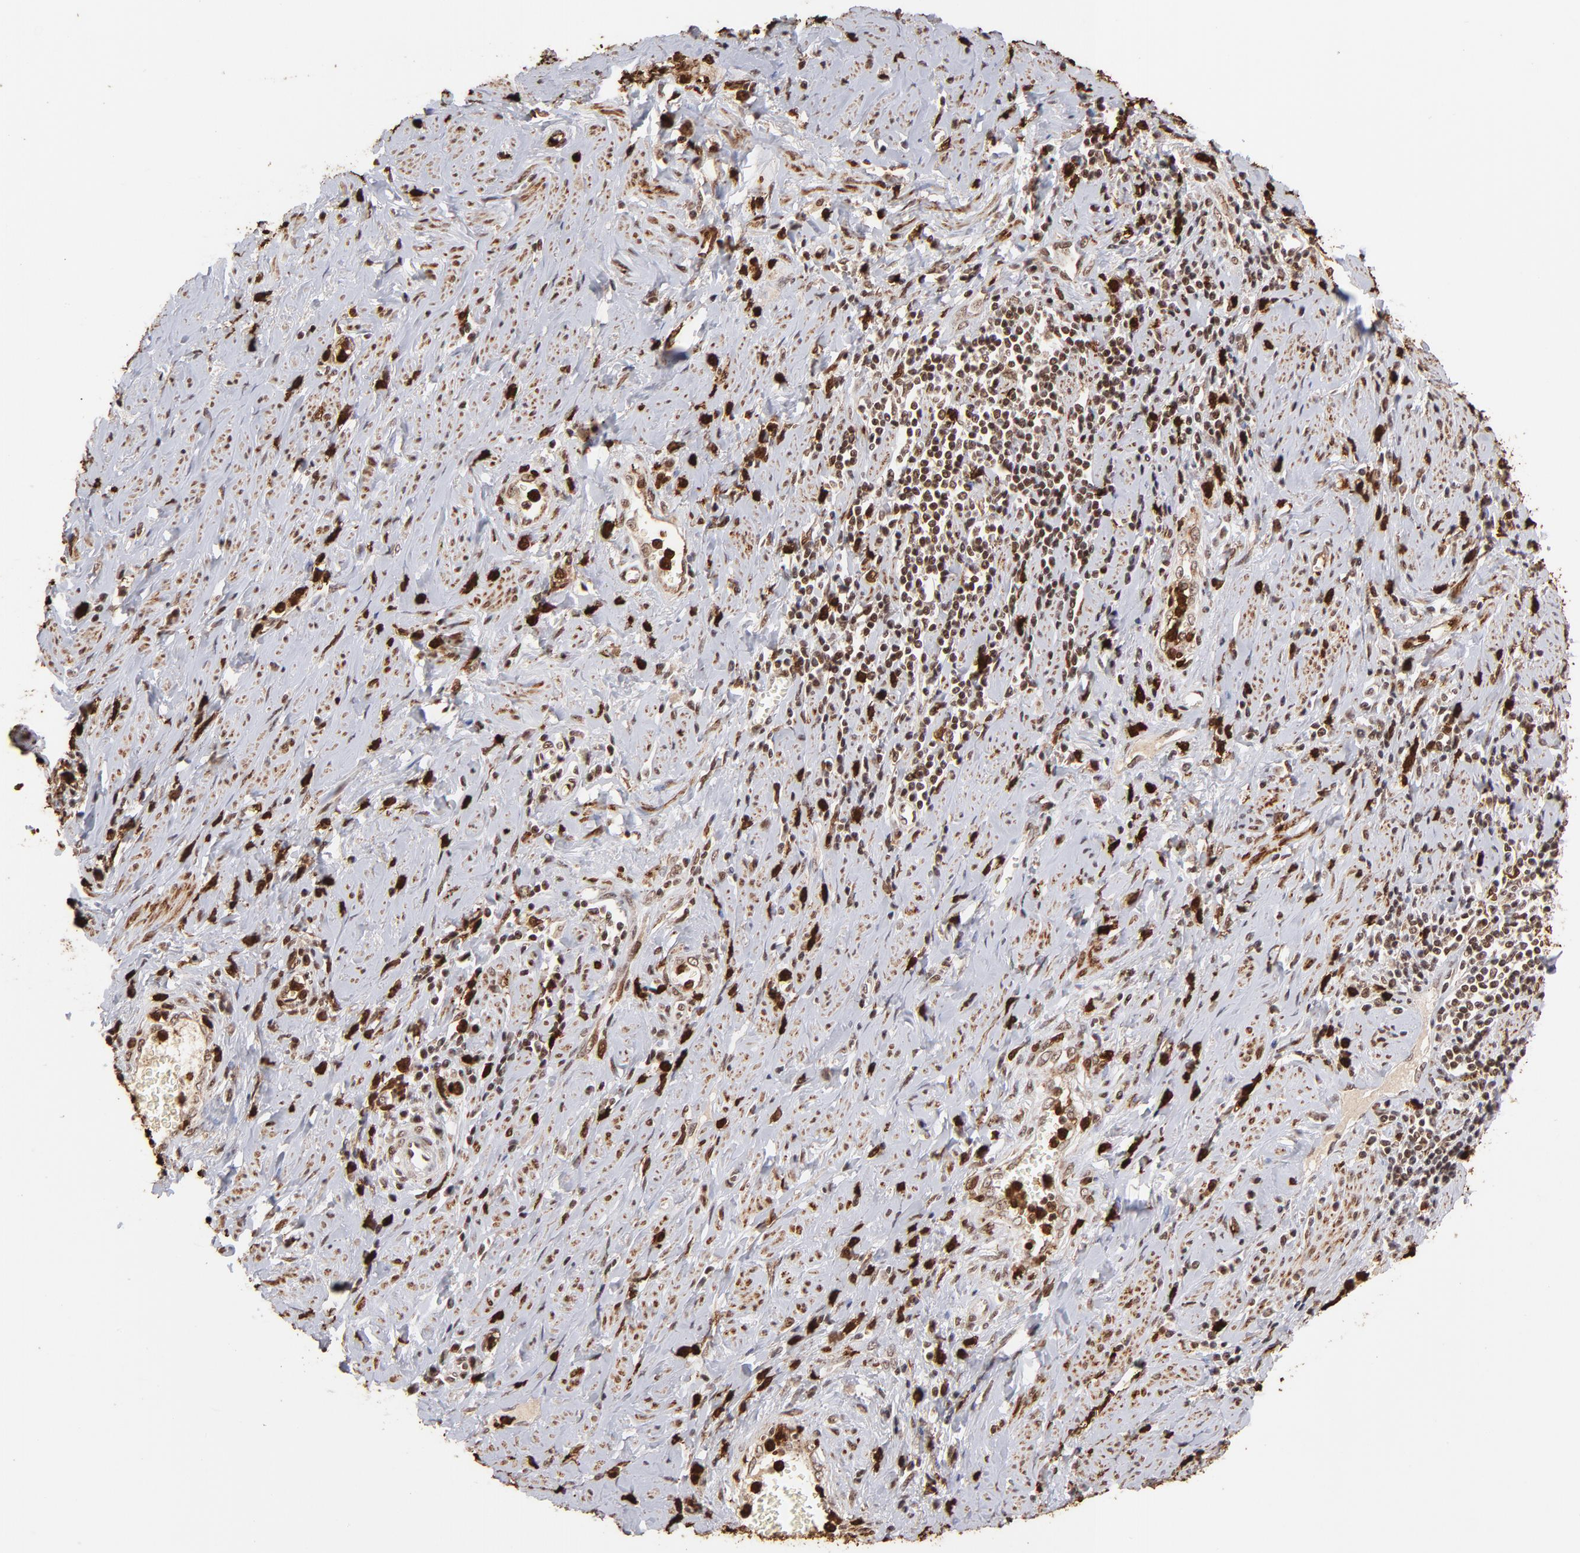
{"staining": {"intensity": "moderate", "quantity": ">75%", "location": "cytoplasmic/membranous,nuclear"}, "tissue": "cervical cancer", "cell_type": "Tumor cells", "image_type": "cancer", "snomed": [{"axis": "morphology", "description": "Squamous cell carcinoma, NOS"}, {"axis": "topography", "description": "Cervix"}], "caption": "Cervical cancer tissue displays moderate cytoplasmic/membranous and nuclear expression in about >75% of tumor cells, visualized by immunohistochemistry.", "gene": "ZFX", "patient": {"sex": "female", "age": 53}}